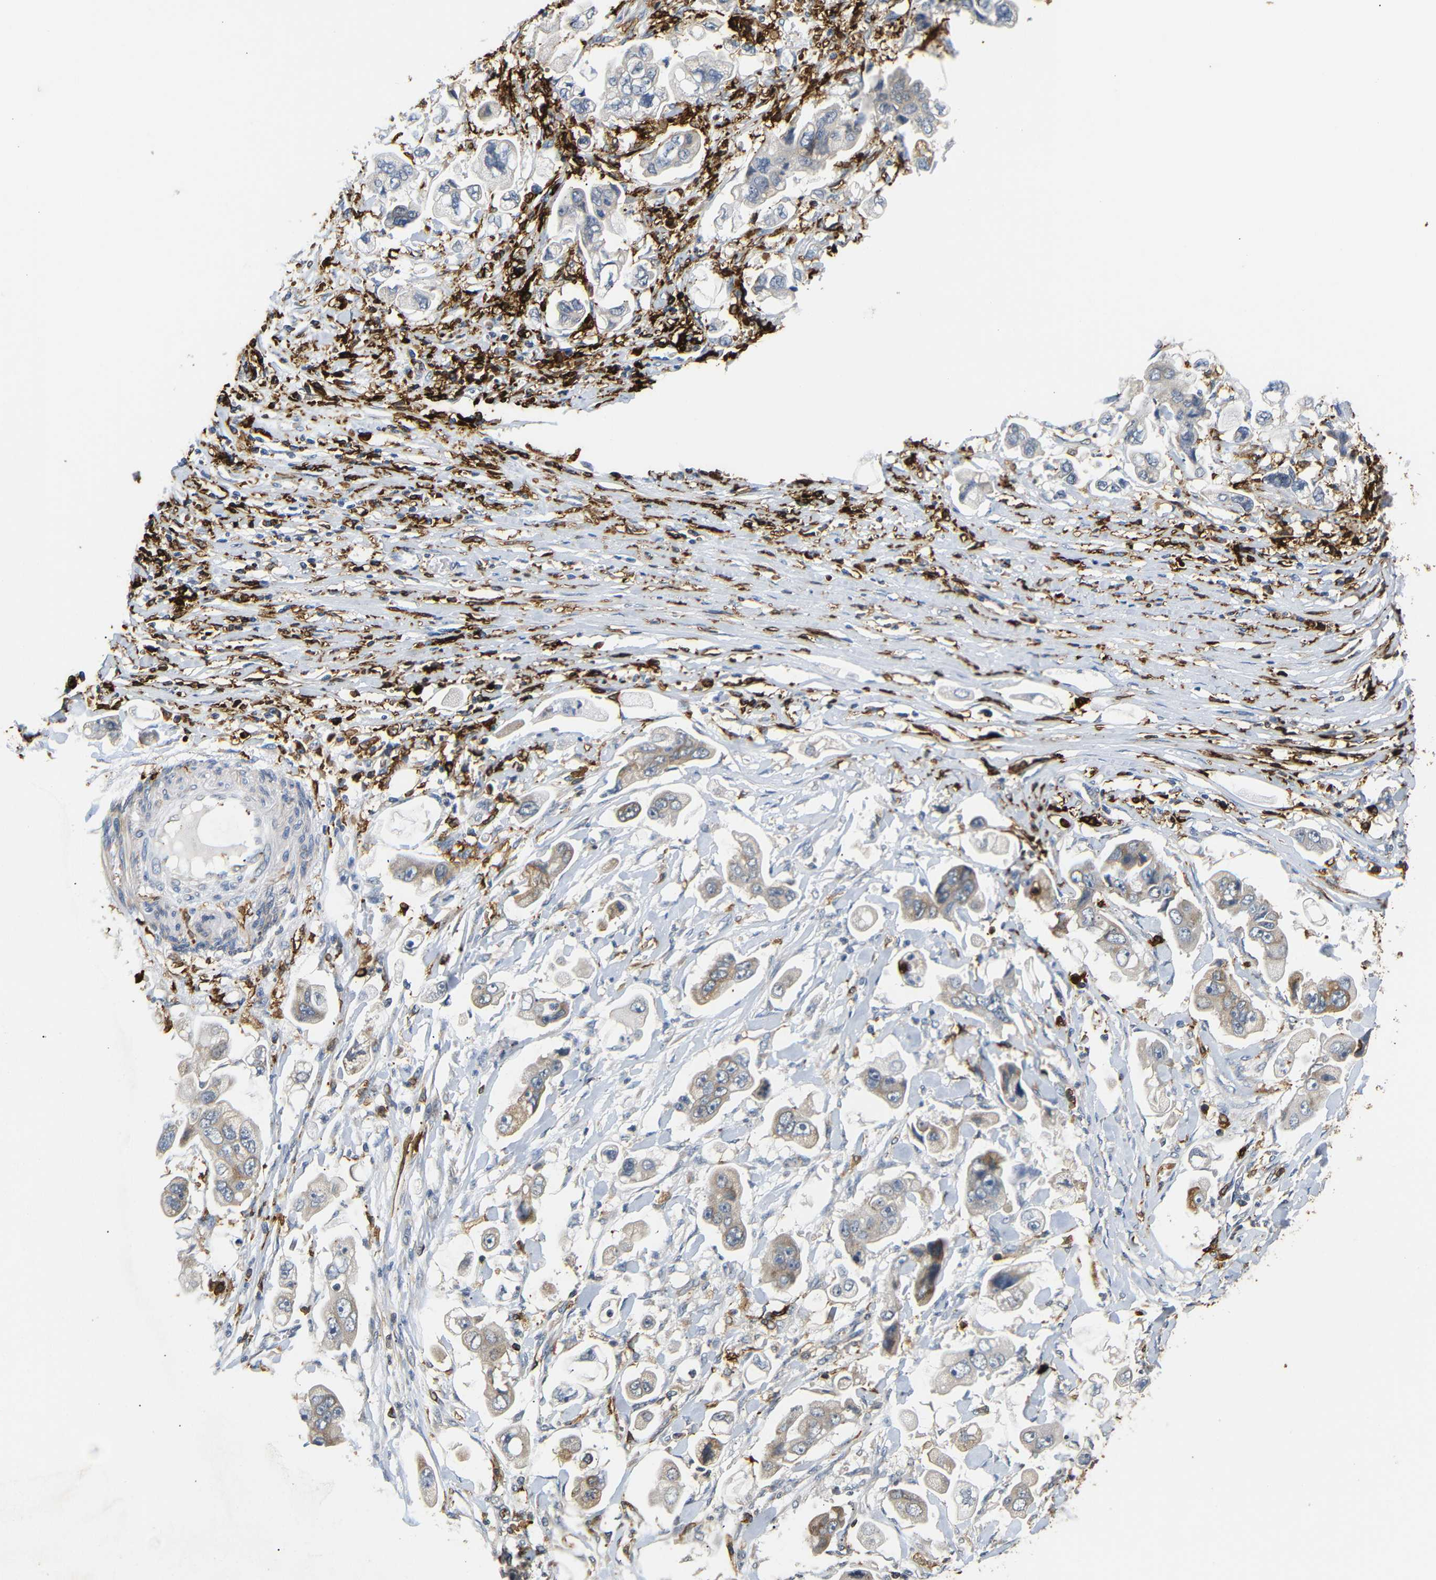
{"staining": {"intensity": "weak", "quantity": ">75%", "location": "cytoplasmic/membranous"}, "tissue": "stomach cancer", "cell_type": "Tumor cells", "image_type": "cancer", "snomed": [{"axis": "morphology", "description": "Adenocarcinoma, NOS"}, {"axis": "topography", "description": "Stomach"}], "caption": "Protein expression analysis of human stomach adenocarcinoma reveals weak cytoplasmic/membranous staining in approximately >75% of tumor cells. (brown staining indicates protein expression, while blue staining denotes nuclei).", "gene": "HLA-DQB1", "patient": {"sex": "male", "age": 62}}